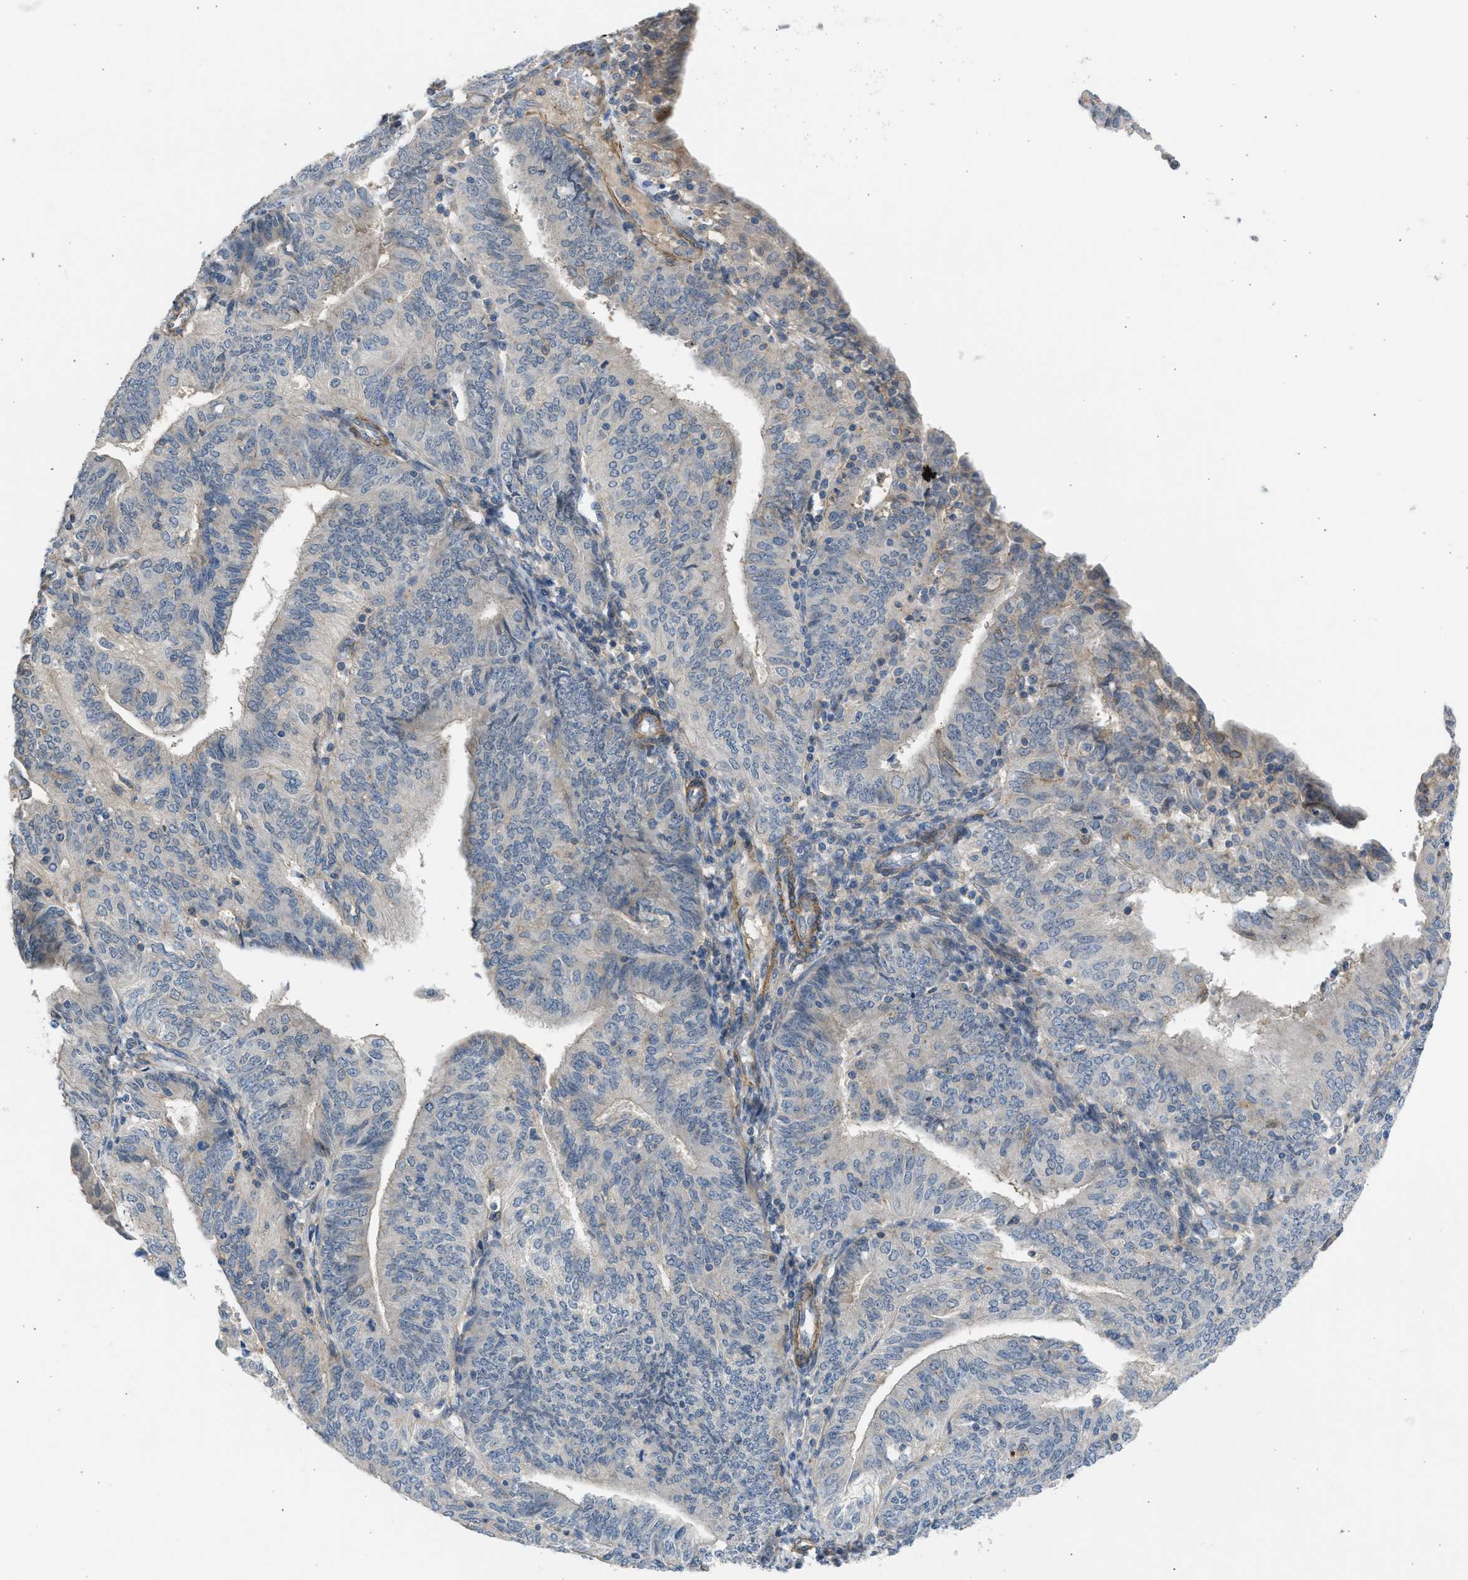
{"staining": {"intensity": "negative", "quantity": "none", "location": "none"}, "tissue": "endometrial cancer", "cell_type": "Tumor cells", "image_type": "cancer", "snomed": [{"axis": "morphology", "description": "Adenocarcinoma, NOS"}, {"axis": "topography", "description": "Endometrium"}], "caption": "There is no significant positivity in tumor cells of endometrial cancer.", "gene": "PCNX3", "patient": {"sex": "female", "age": 58}}